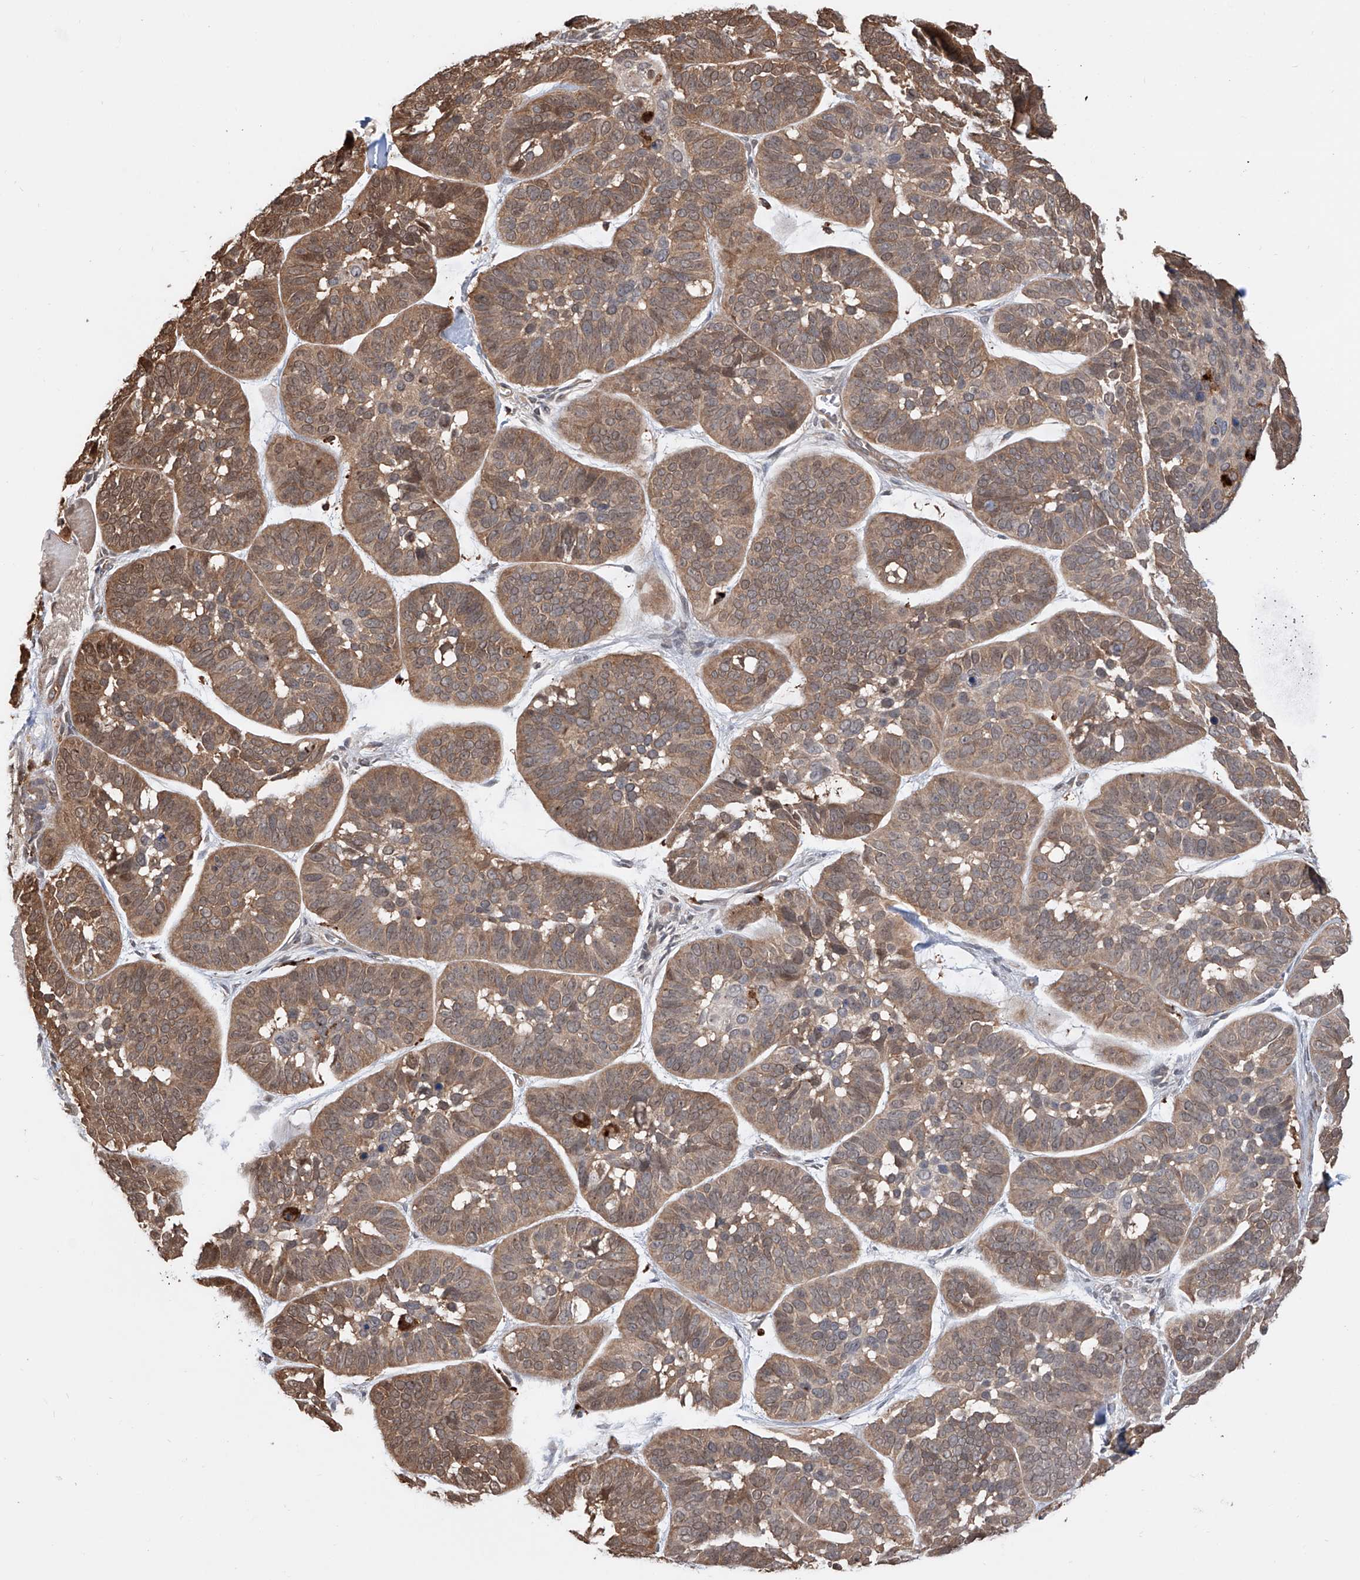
{"staining": {"intensity": "moderate", "quantity": ">75%", "location": "cytoplasmic/membranous,nuclear"}, "tissue": "skin cancer", "cell_type": "Tumor cells", "image_type": "cancer", "snomed": [{"axis": "morphology", "description": "Basal cell carcinoma"}, {"axis": "topography", "description": "Skin"}], "caption": "A brown stain highlights moderate cytoplasmic/membranous and nuclear staining of a protein in human skin basal cell carcinoma tumor cells.", "gene": "HOXC8", "patient": {"sex": "male", "age": 62}}